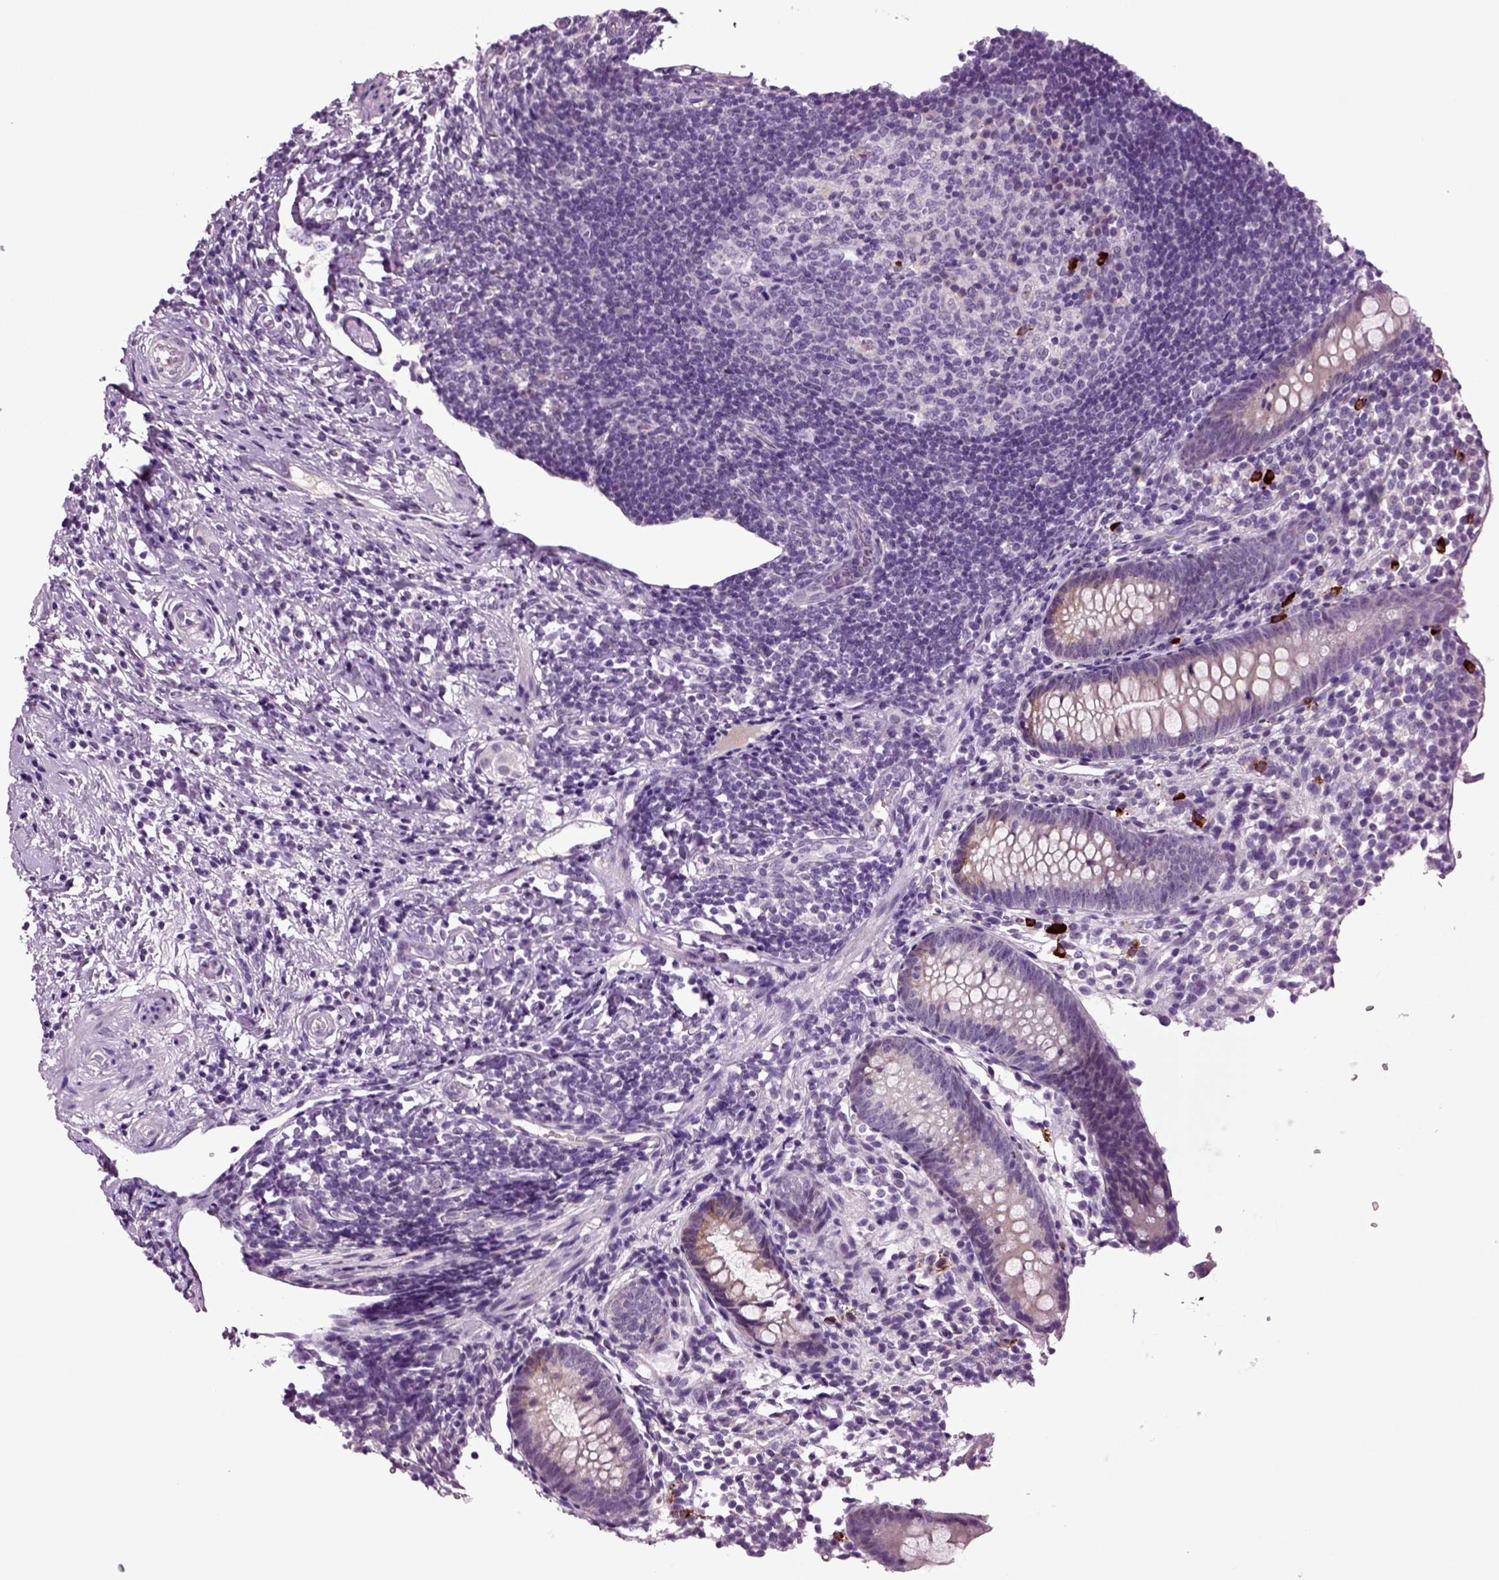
{"staining": {"intensity": "weak", "quantity": "<25%", "location": "cytoplasmic/membranous"}, "tissue": "appendix", "cell_type": "Glandular cells", "image_type": "normal", "snomed": [{"axis": "morphology", "description": "Normal tissue, NOS"}, {"axis": "topography", "description": "Appendix"}], "caption": "This is an immunohistochemistry (IHC) photomicrograph of normal human appendix. There is no expression in glandular cells.", "gene": "FGF11", "patient": {"sex": "female", "age": 40}}